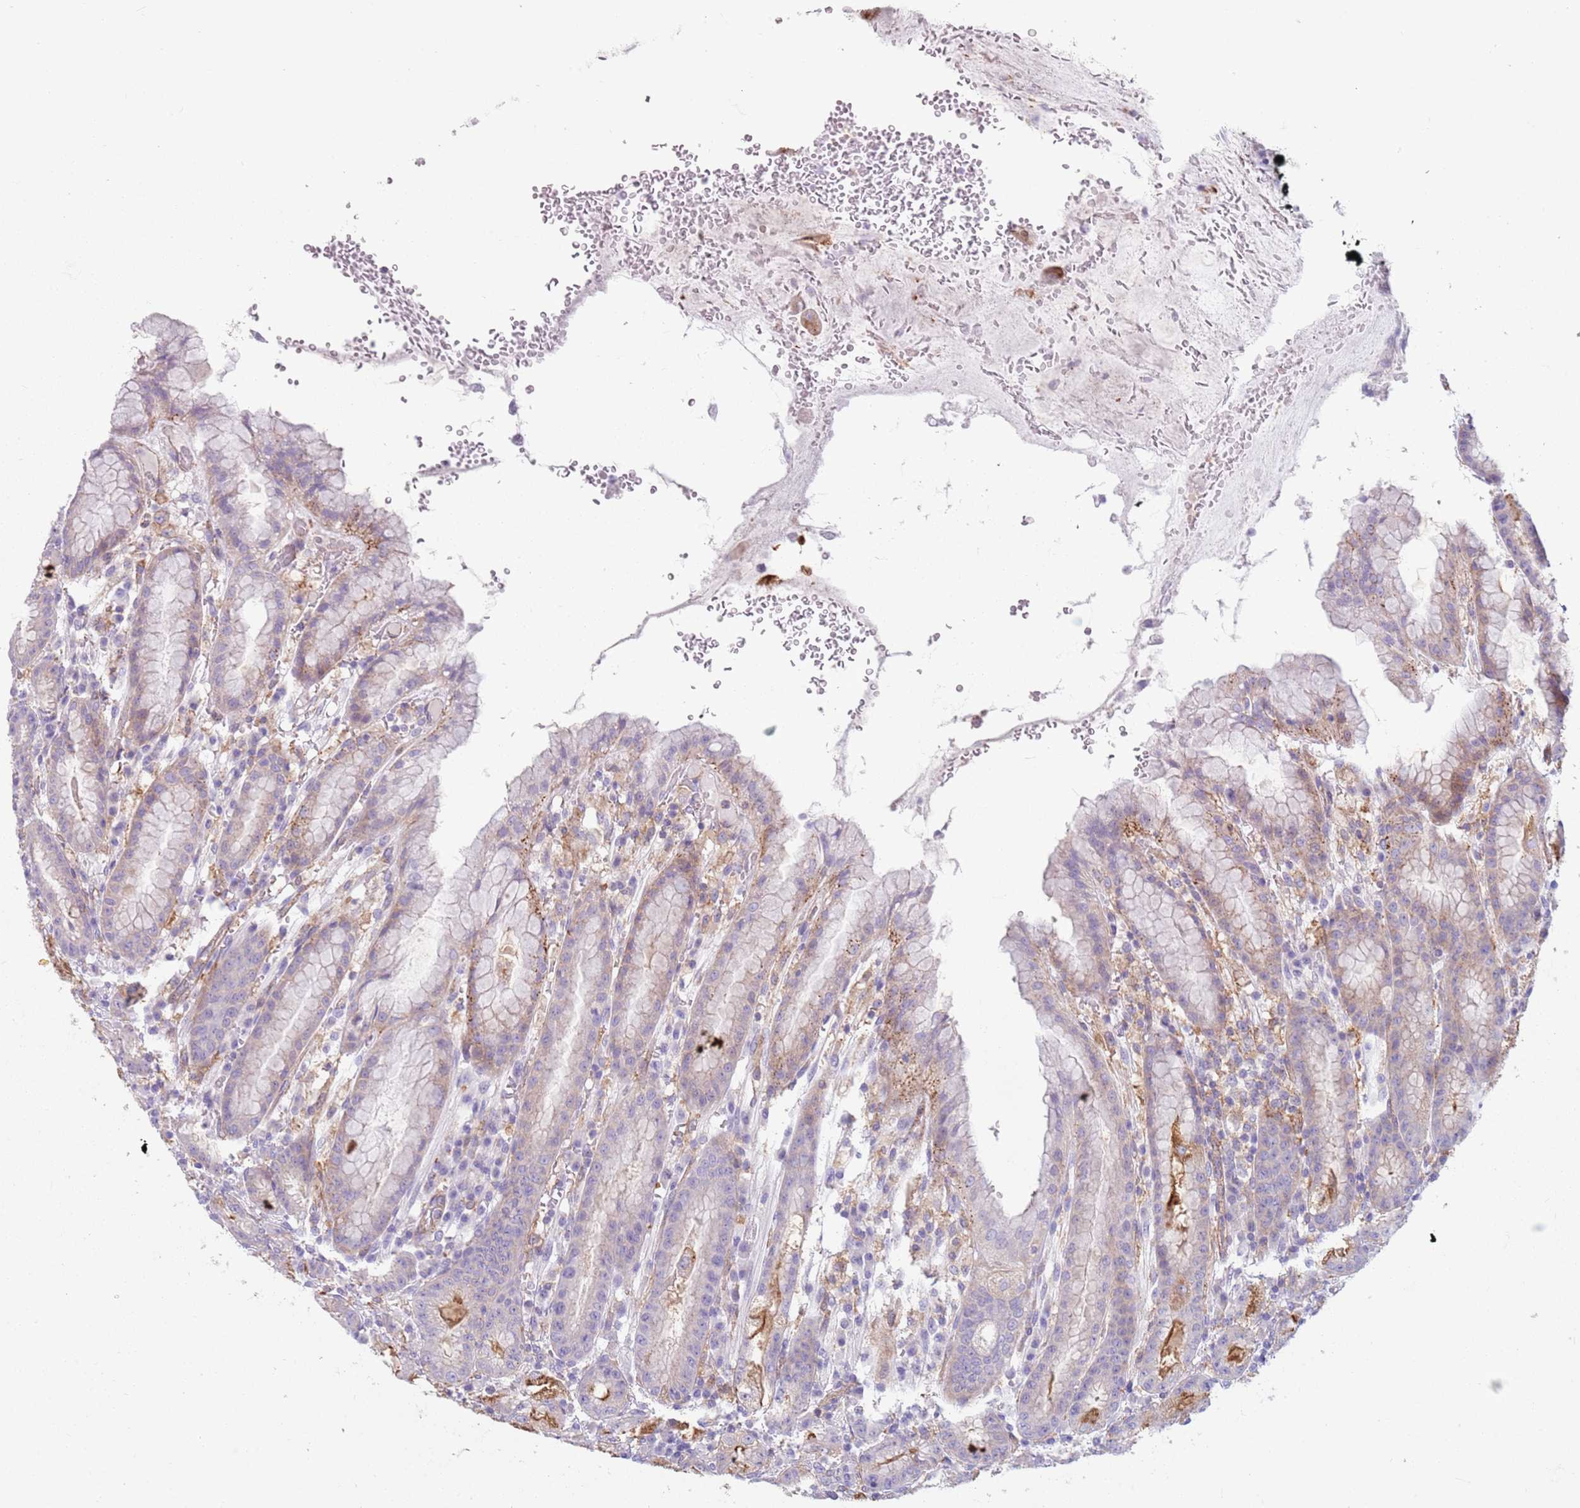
{"staining": {"intensity": "strong", "quantity": "<25%", "location": "cytoplasmic/membranous"}, "tissue": "stomach", "cell_type": "Glandular cells", "image_type": "normal", "snomed": [{"axis": "morphology", "description": "Normal tissue, NOS"}, {"axis": "topography", "description": "Stomach, upper"}], "caption": "Immunohistochemistry (IHC) image of normal stomach: human stomach stained using IHC reveals medium levels of strong protein expression localized specifically in the cytoplasmic/membranous of glandular cells, appearing as a cytoplasmic/membranous brown color.", "gene": "SNX6", "patient": {"sex": "male", "age": 52}}